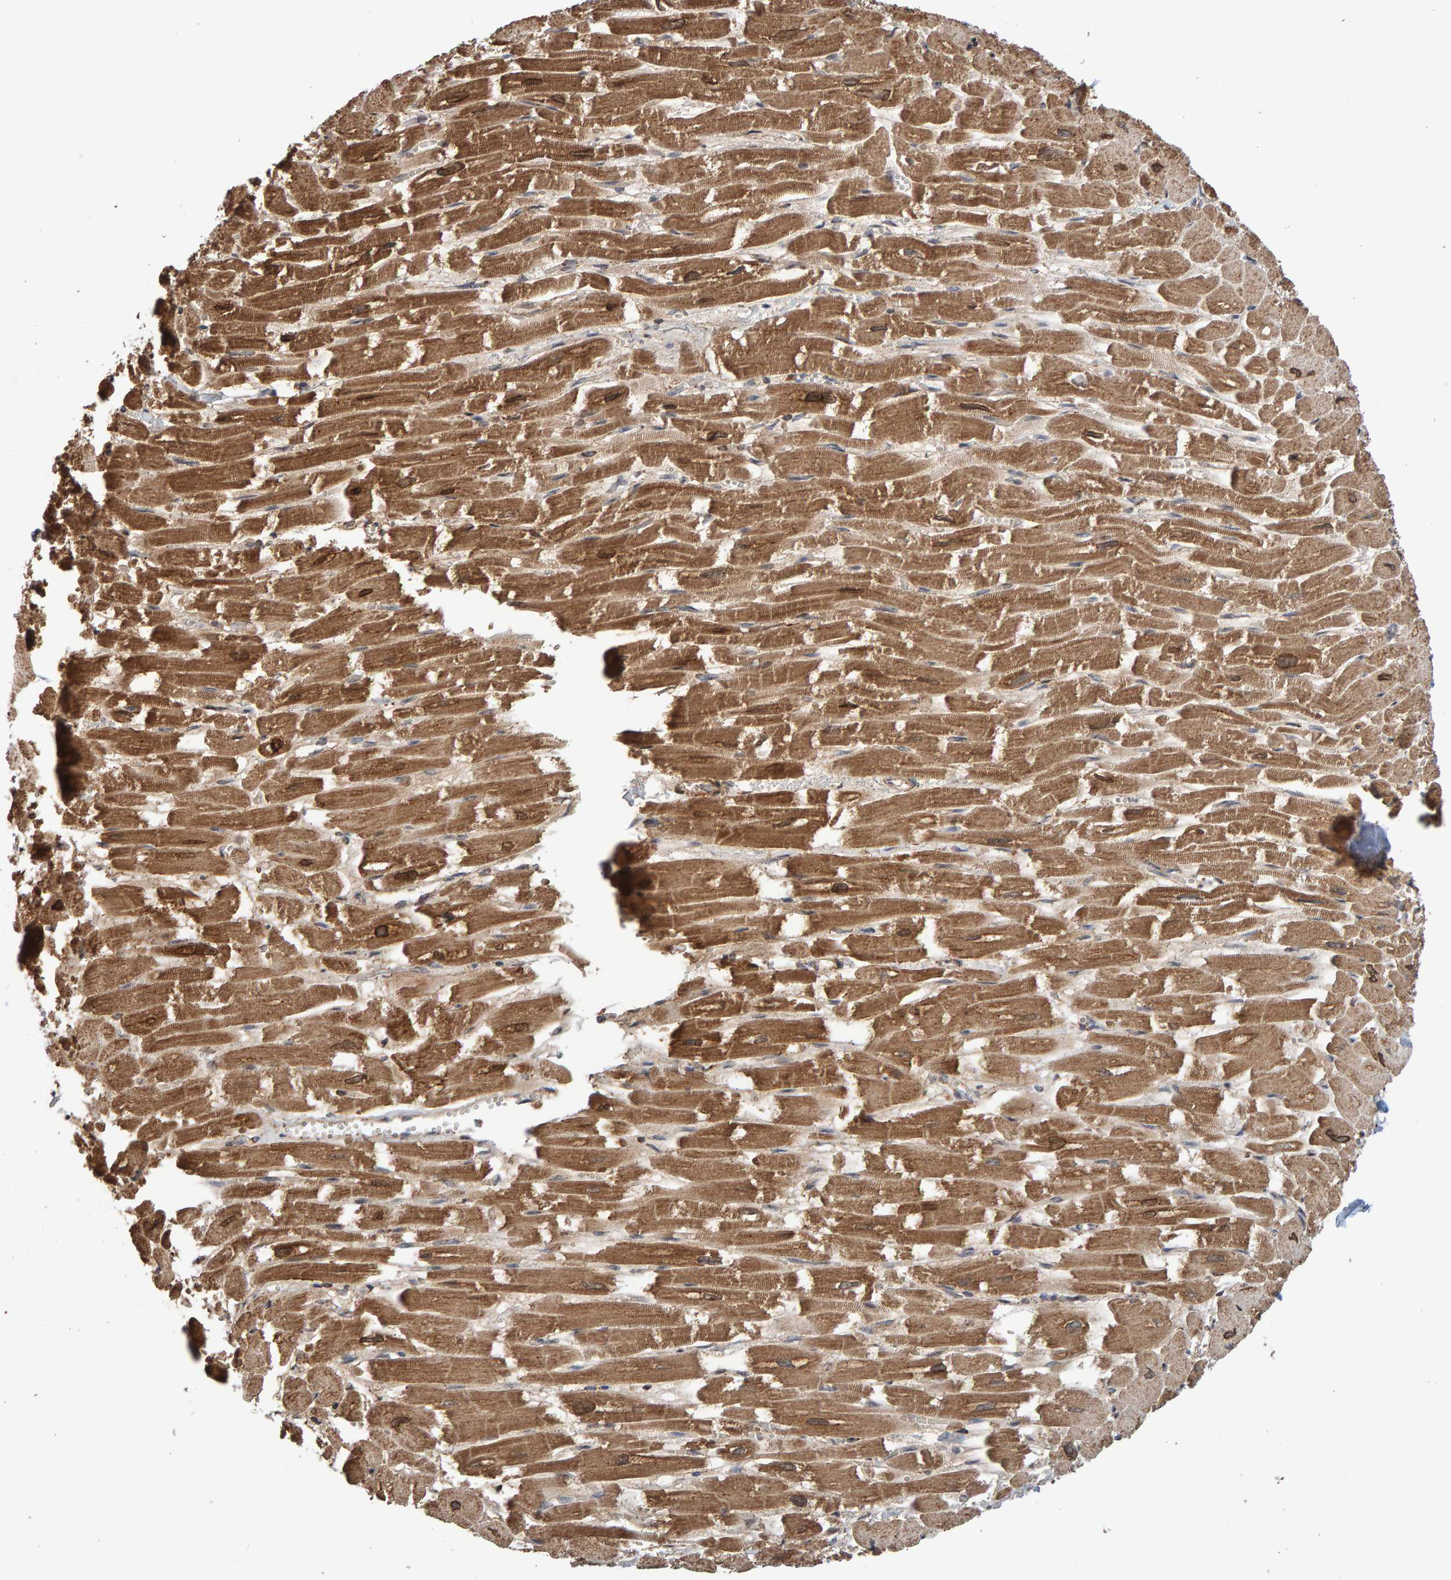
{"staining": {"intensity": "moderate", "quantity": ">75%", "location": "cytoplasmic/membranous"}, "tissue": "heart muscle", "cell_type": "Cardiomyocytes", "image_type": "normal", "snomed": [{"axis": "morphology", "description": "Normal tissue, NOS"}, {"axis": "topography", "description": "Heart"}], "caption": "DAB immunohistochemical staining of normal heart muscle displays moderate cytoplasmic/membranous protein staining in approximately >75% of cardiomyocytes.", "gene": "MRPL45", "patient": {"sex": "male", "age": 54}}